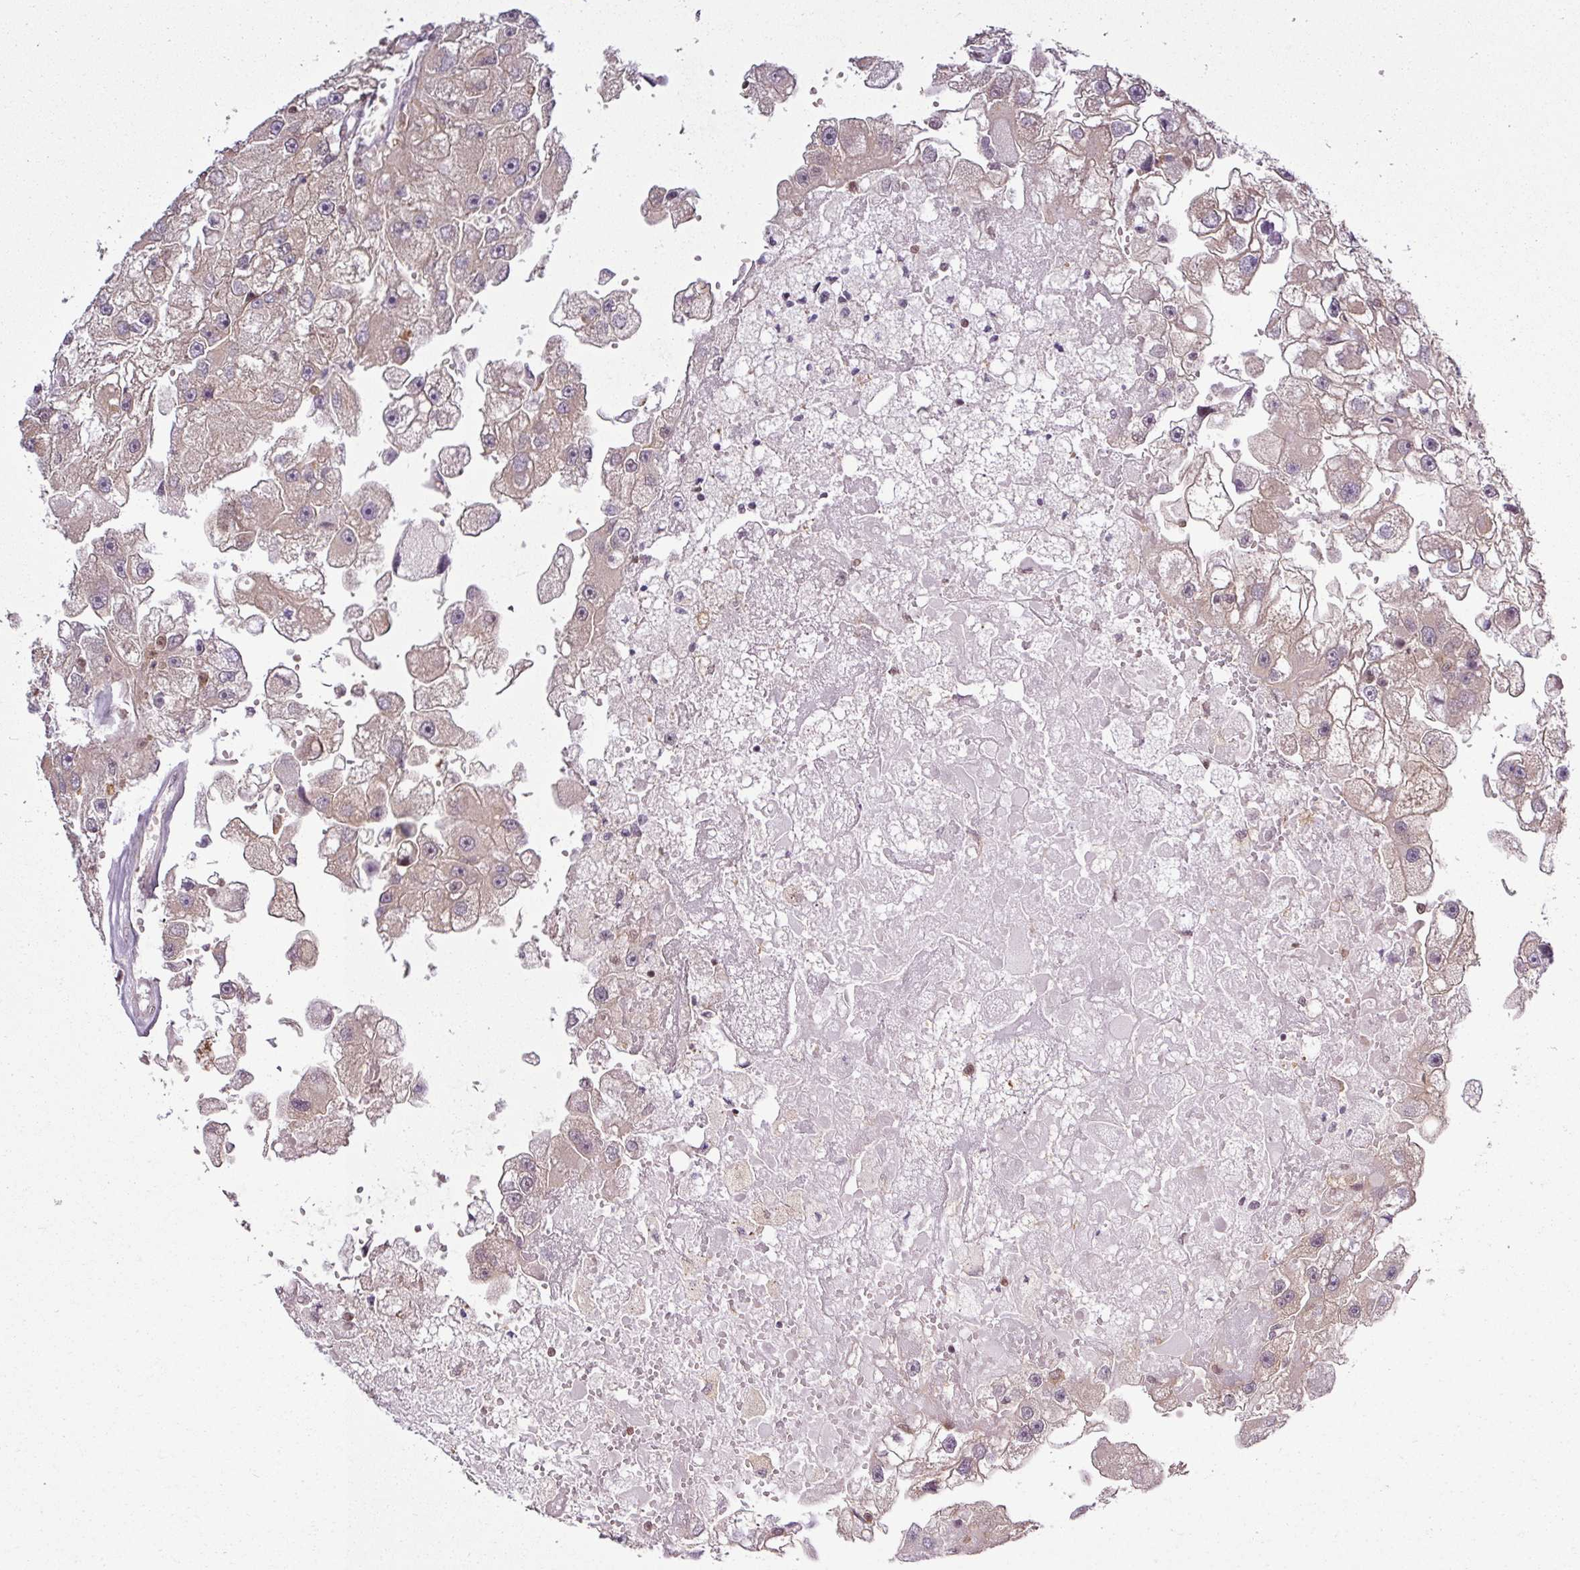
{"staining": {"intensity": "weak", "quantity": ">75%", "location": "cytoplasmic/membranous,nuclear"}, "tissue": "renal cancer", "cell_type": "Tumor cells", "image_type": "cancer", "snomed": [{"axis": "morphology", "description": "Adenocarcinoma, NOS"}, {"axis": "topography", "description": "Kidney"}], "caption": "Renal cancer (adenocarcinoma) was stained to show a protein in brown. There is low levels of weak cytoplasmic/membranous and nuclear staining in approximately >75% of tumor cells.", "gene": "ITPKC", "patient": {"sex": "male", "age": 63}}